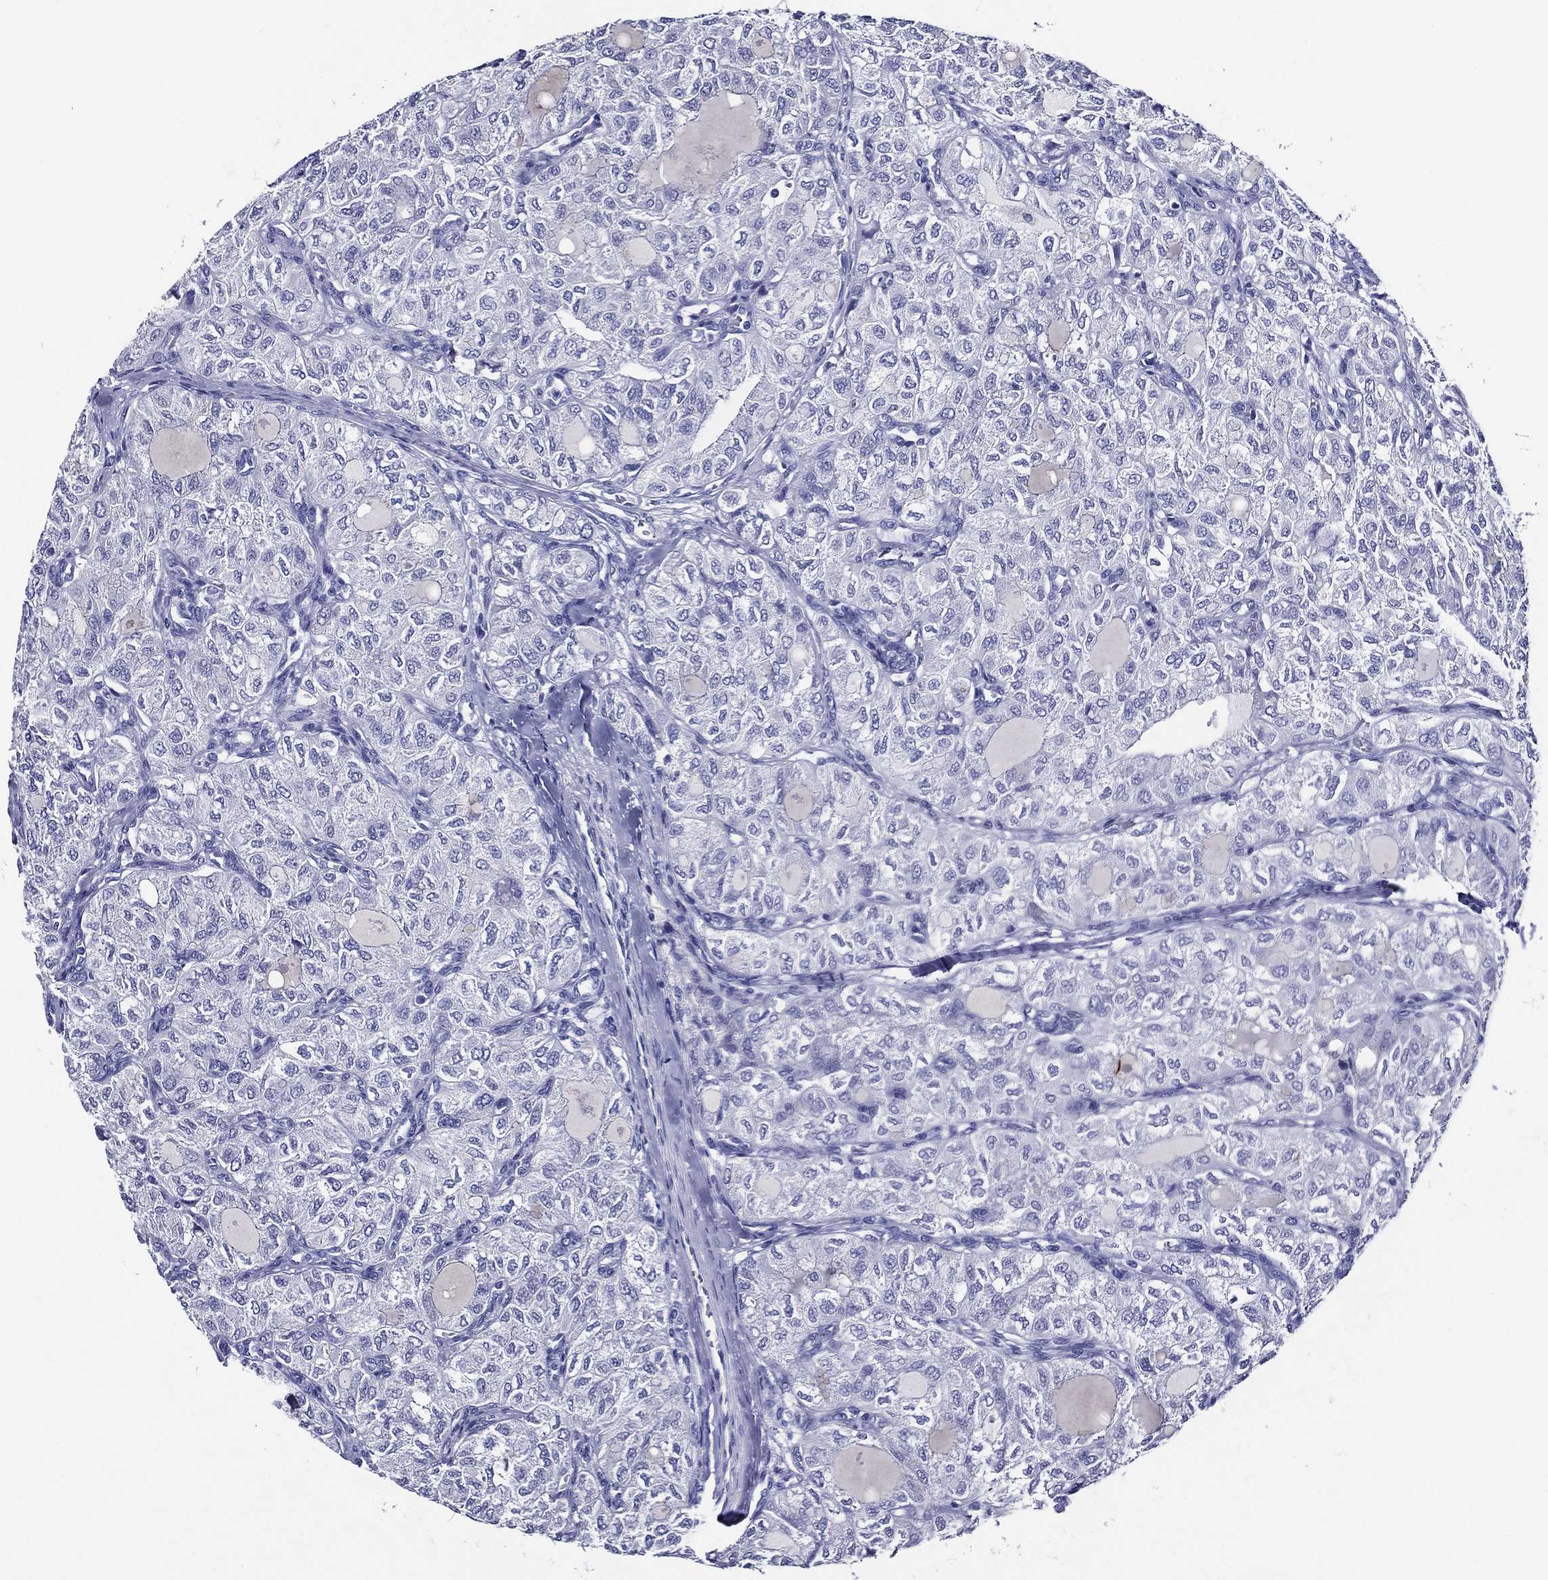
{"staining": {"intensity": "negative", "quantity": "none", "location": "none"}, "tissue": "thyroid cancer", "cell_type": "Tumor cells", "image_type": "cancer", "snomed": [{"axis": "morphology", "description": "Follicular adenoma carcinoma, NOS"}, {"axis": "topography", "description": "Thyroid gland"}], "caption": "Immunohistochemistry of thyroid follicular adenoma carcinoma demonstrates no expression in tumor cells.", "gene": "ACE2", "patient": {"sex": "male", "age": 75}}